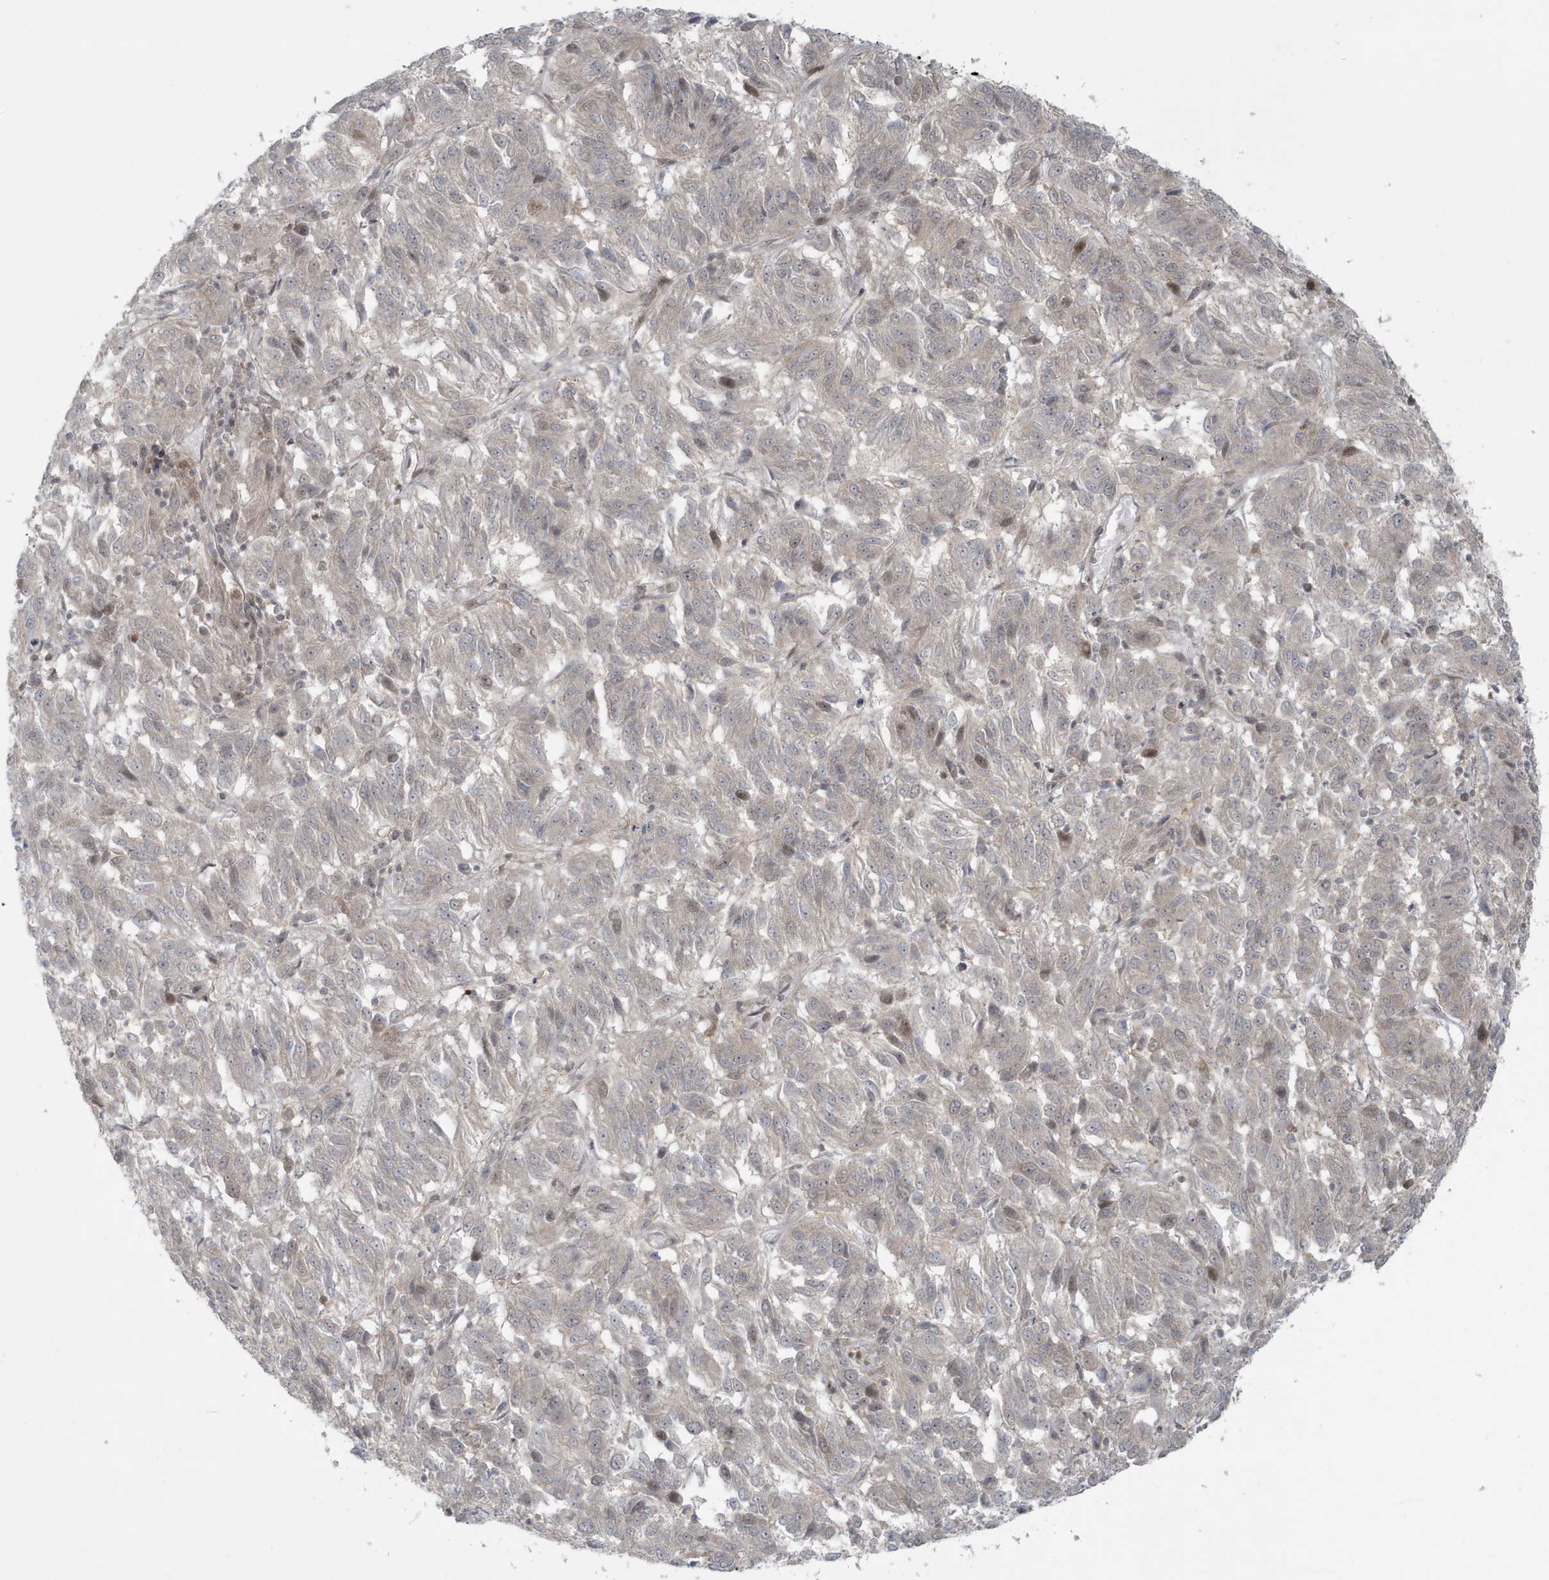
{"staining": {"intensity": "negative", "quantity": "none", "location": "none"}, "tissue": "melanoma", "cell_type": "Tumor cells", "image_type": "cancer", "snomed": [{"axis": "morphology", "description": "Malignant melanoma, Metastatic site"}, {"axis": "topography", "description": "Lung"}], "caption": "Tumor cells are negative for protein expression in human melanoma.", "gene": "C1orf52", "patient": {"sex": "male", "age": 64}}